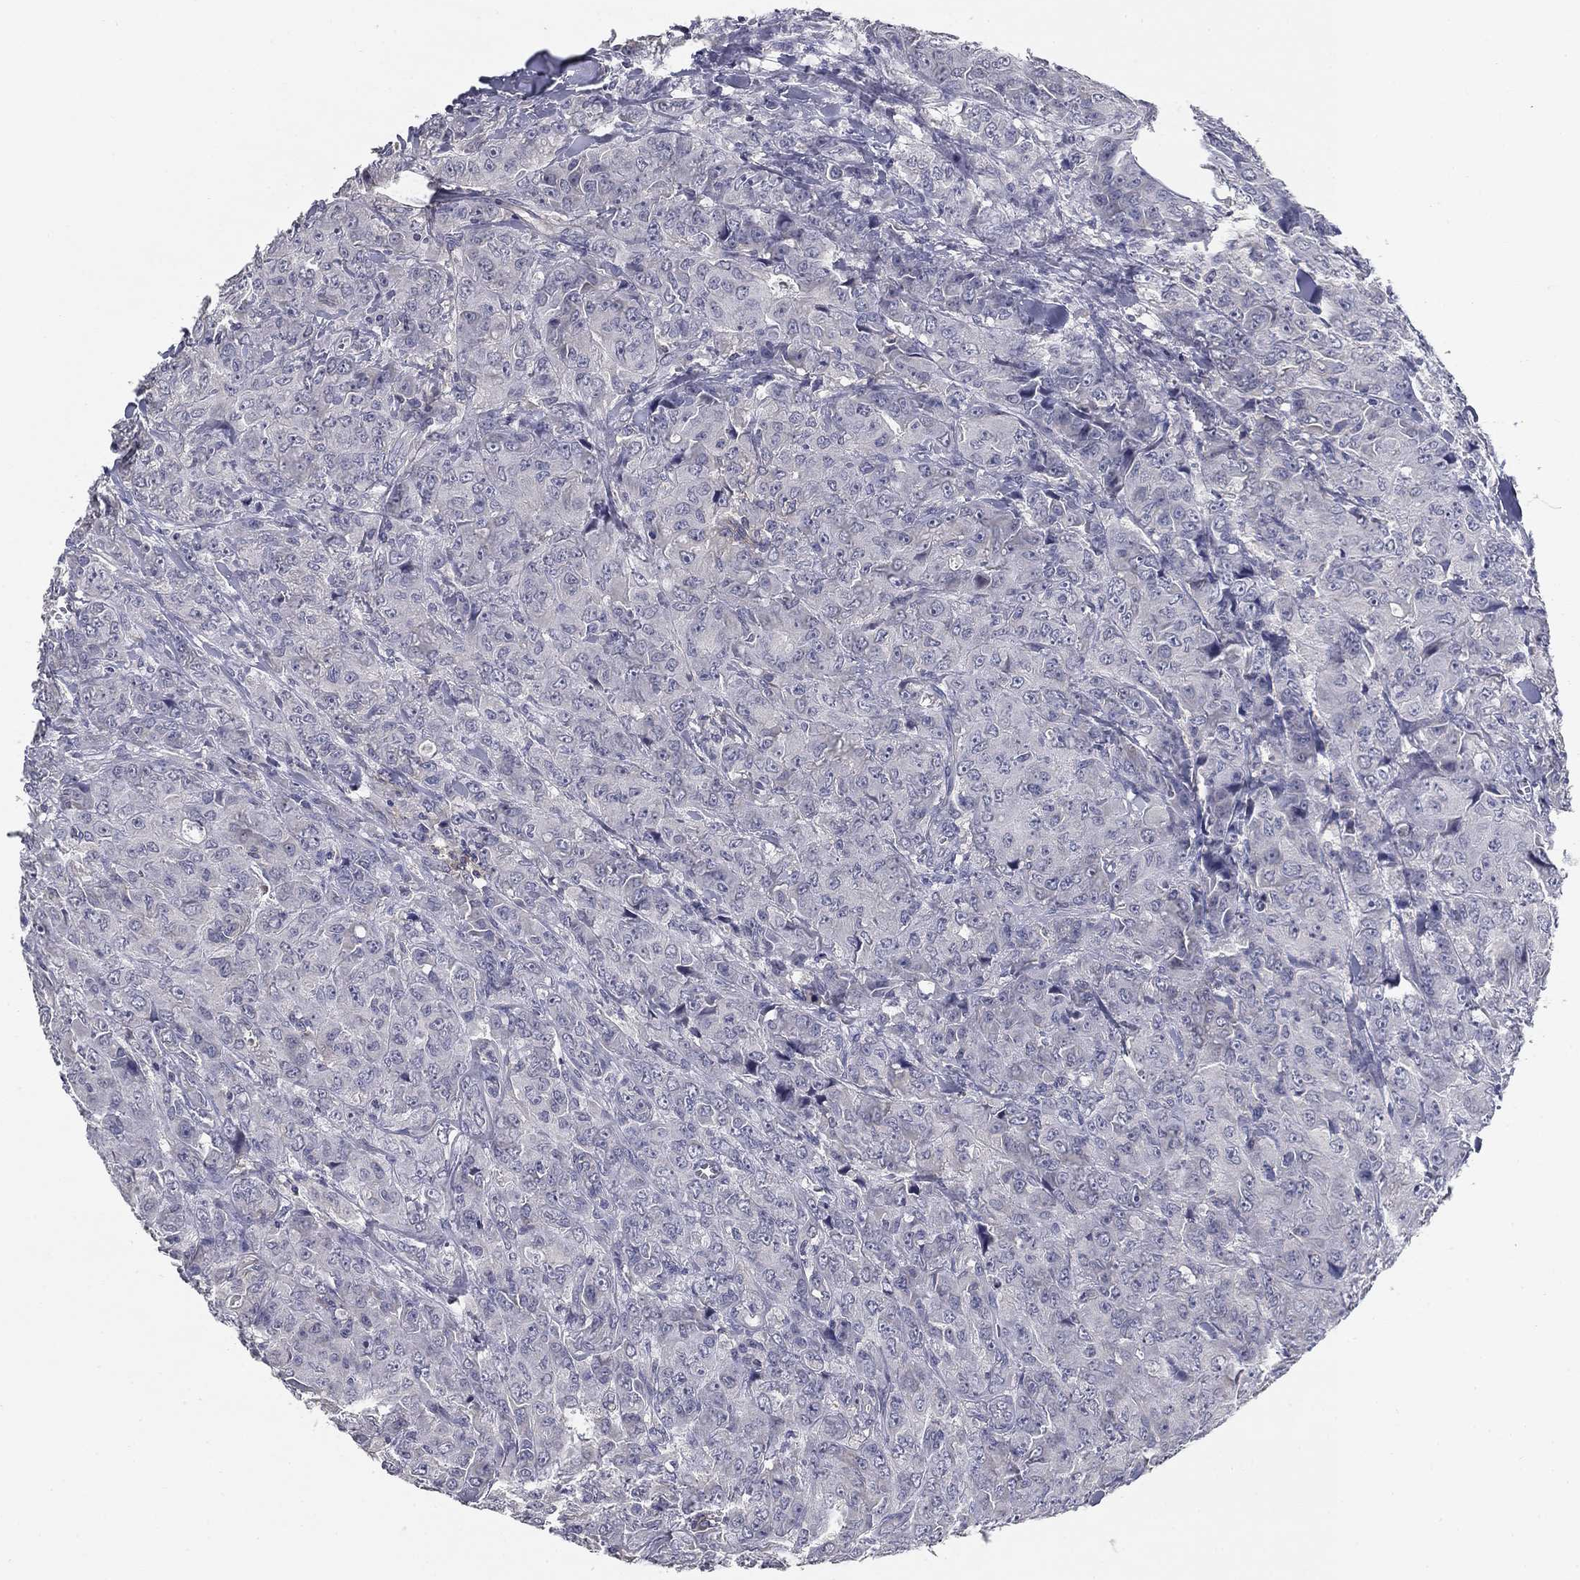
{"staining": {"intensity": "negative", "quantity": "none", "location": "none"}, "tissue": "breast cancer", "cell_type": "Tumor cells", "image_type": "cancer", "snomed": [{"axis": "morphology", "description": "Duct carcinoma"}, {"axis": "topography", "description": "Breast"}], "caption": "High magnification brightfield microscopy of breast intraductal carcinoma stained with DAB (brown) and counterstained with hematoxylin (blue): tumor cells show no significant expression.", "gene": "CD274", "patient": {"sex": "female", "age": 43}}